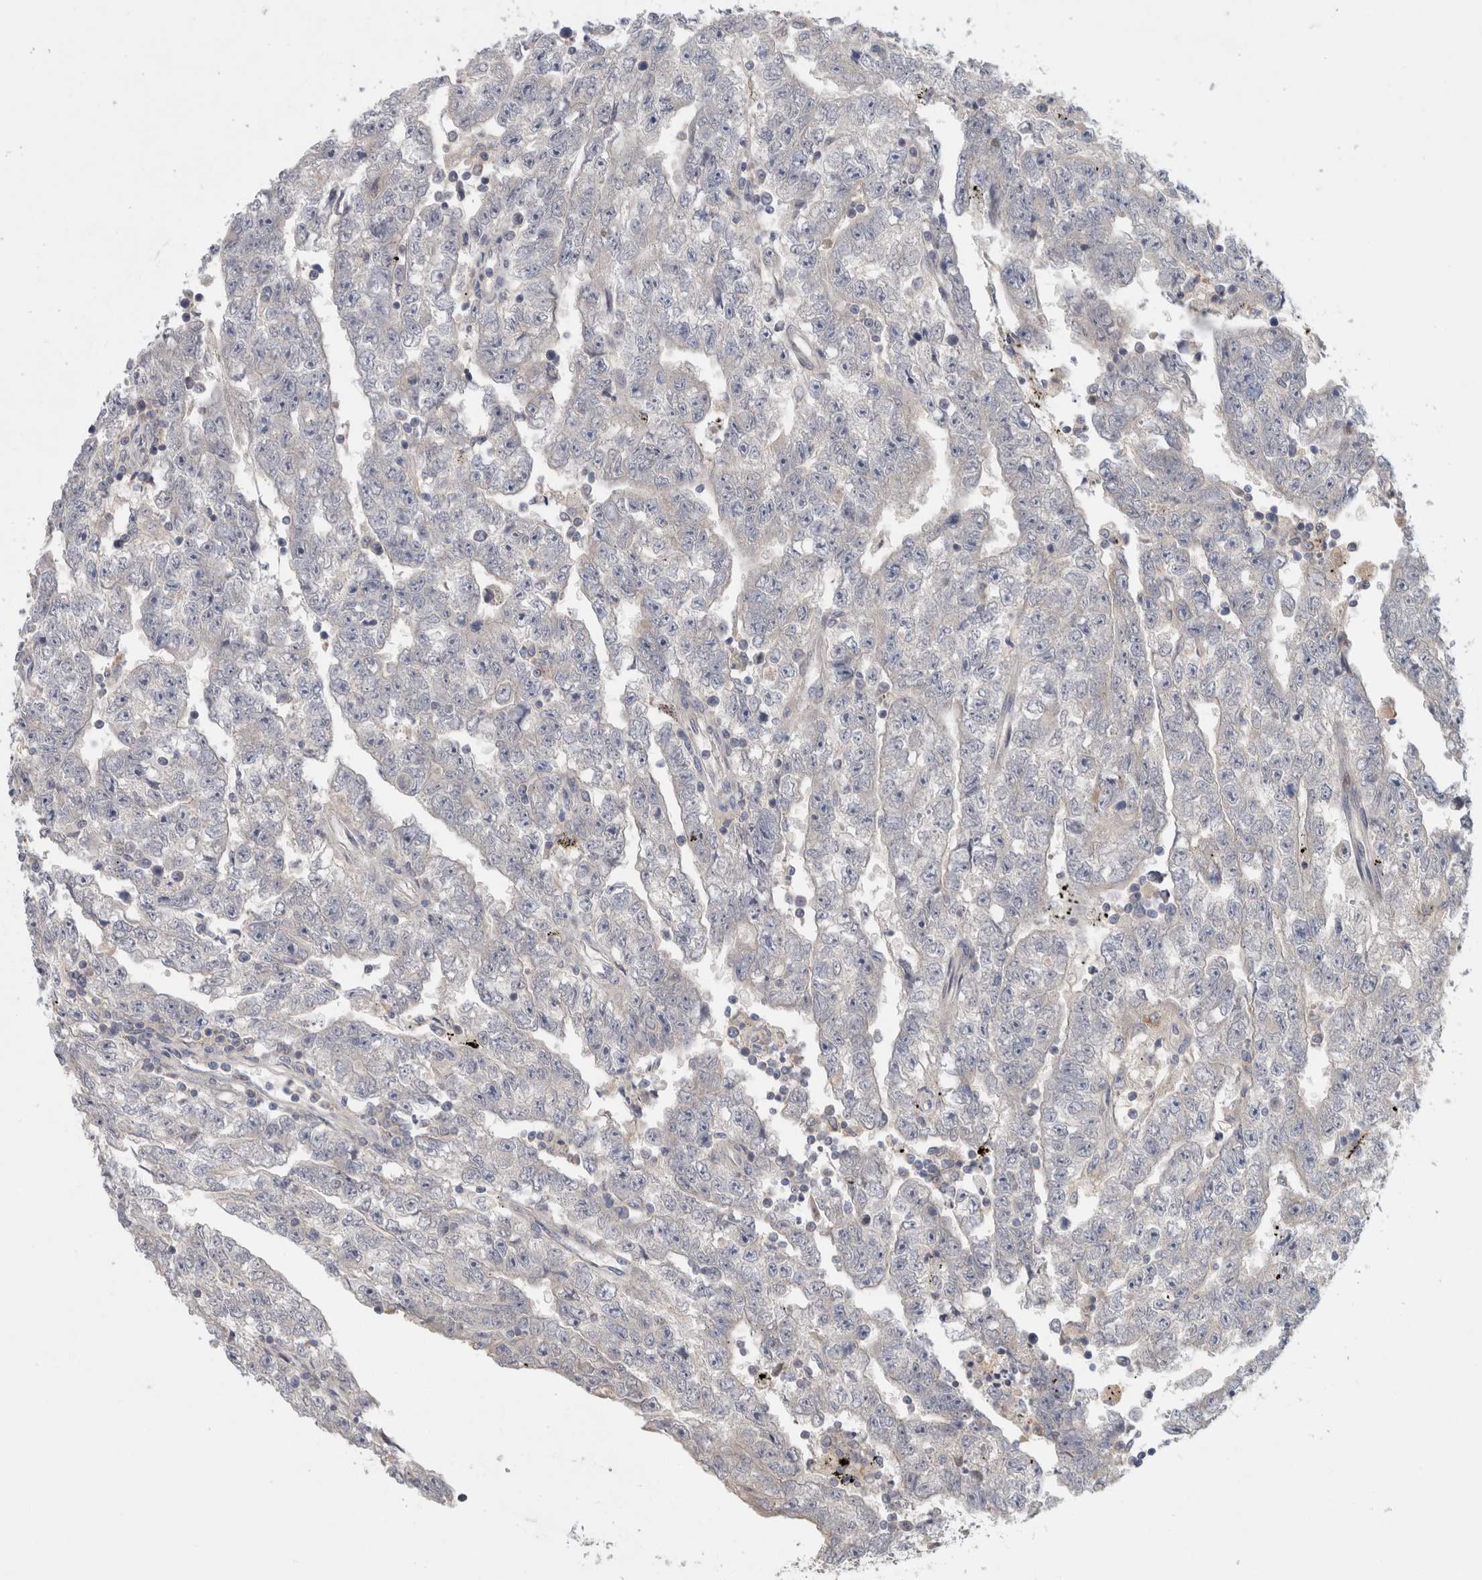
{"staining": {"intensity": "negative", "quantity": "none", "location": "none"}, "tissue": "testis cancer", "cell_type": "Tumor cells", "image_type": "cancer", "snomed": [{"axis": "morphology", "description": "Carcinoma, Embryonal, NOS"}, {"axis": "topography", "description": "Testis"}], "caption": "Tumor cells are negative for protein expression in human testis embryonal carcinoma.", "gene": "RBM48", "patient": {"sex": "male", "age": 25}}